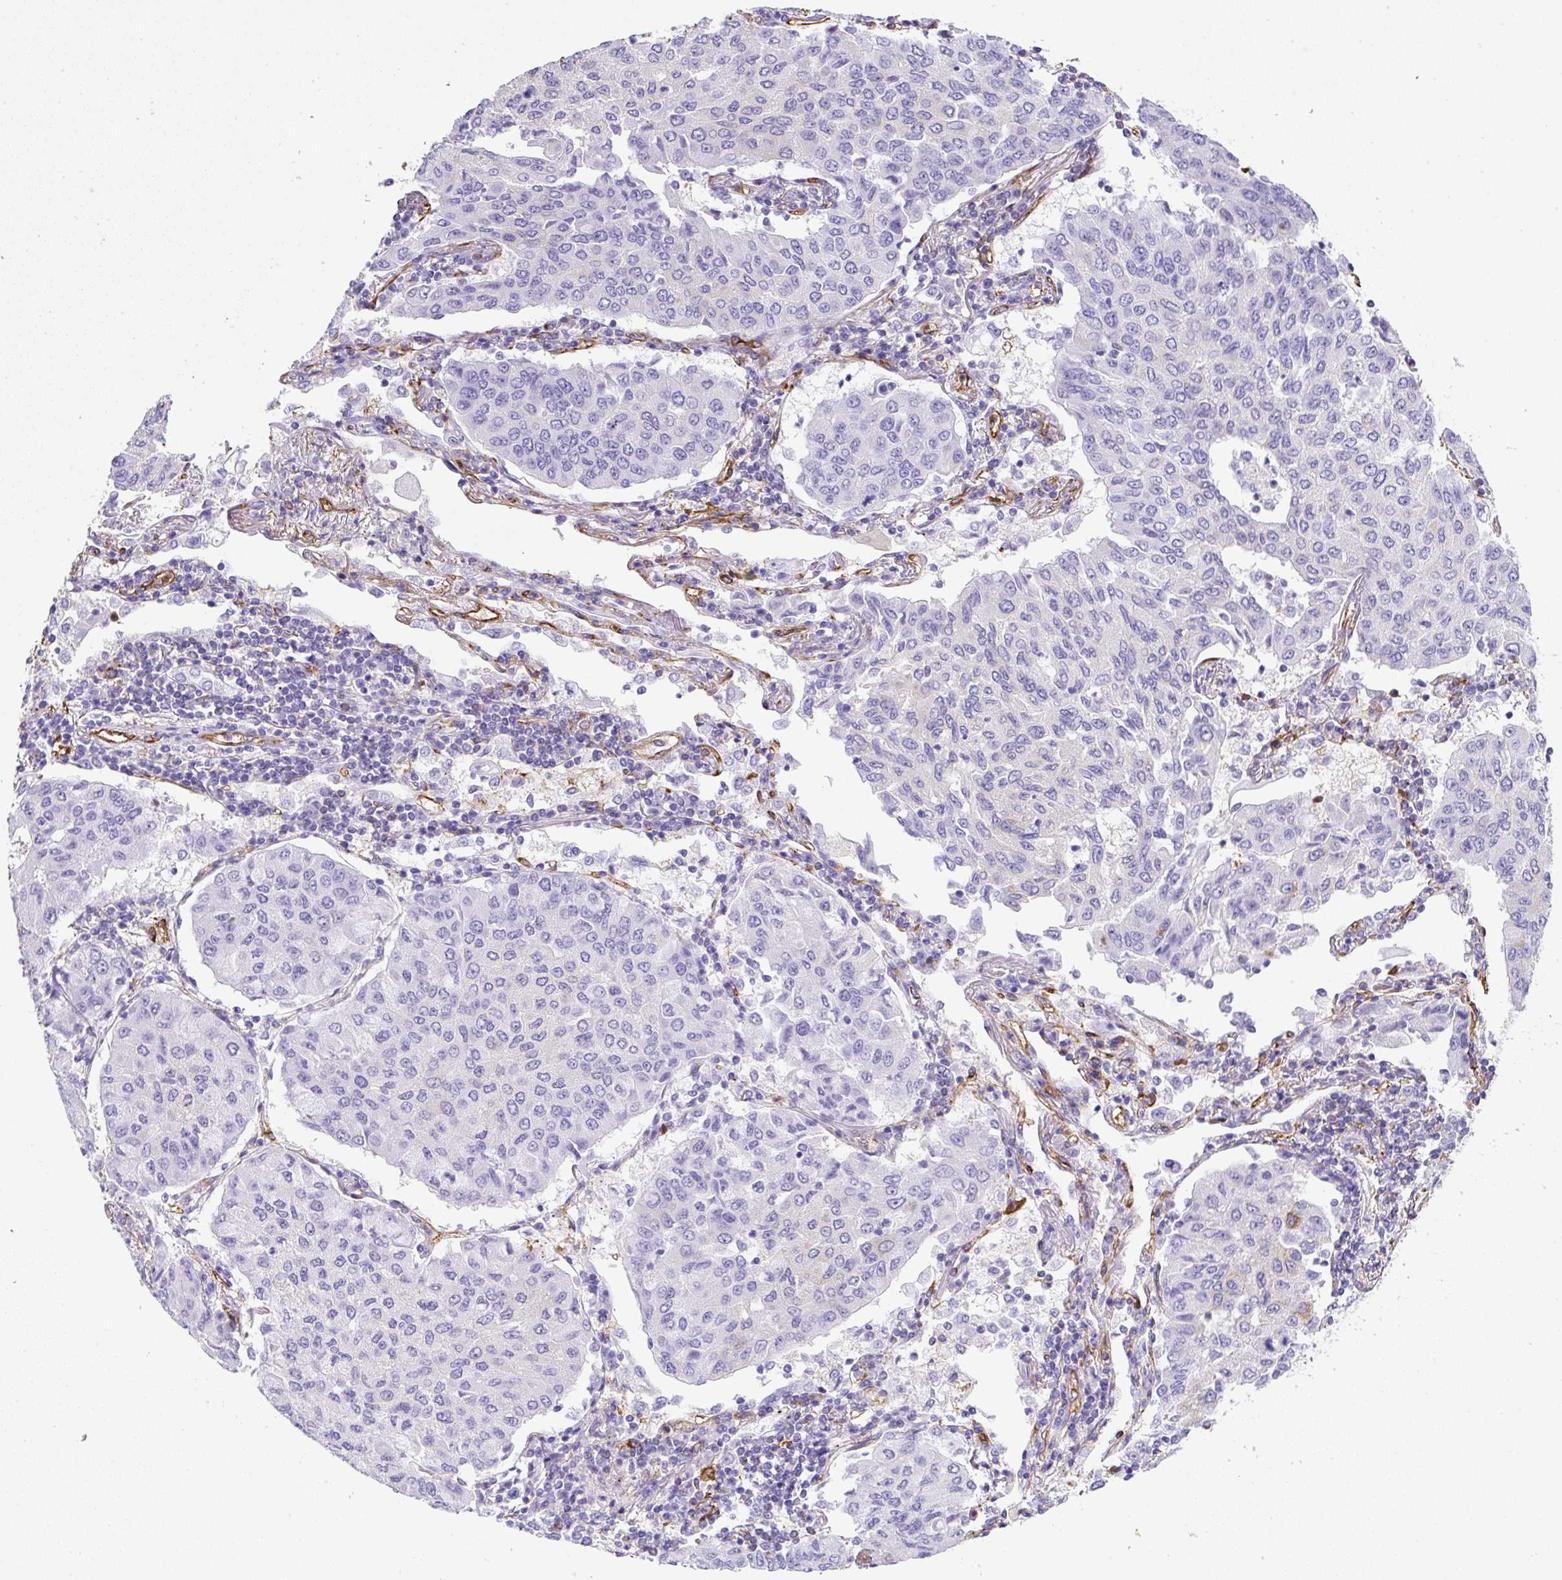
{"staining": {"intensity": "negative", "quantity": "none", "location": "none"}, "tissue": "lung cancer", "cell_type": "Tumor cells", "image_type": "cancer", "snomed": [{"axis": "morphology", "description": "Squamous cell carcinoma, NOS"}, {"axis": "topography", "description": "Lung"}], "caption": "Immunohistochemistry (IHC) of lung squamous cell carcinoma exhibits no positivity in tumor cells.", "gene": "MAGEB5", "patient": {"sex": "male", "age": 74}}